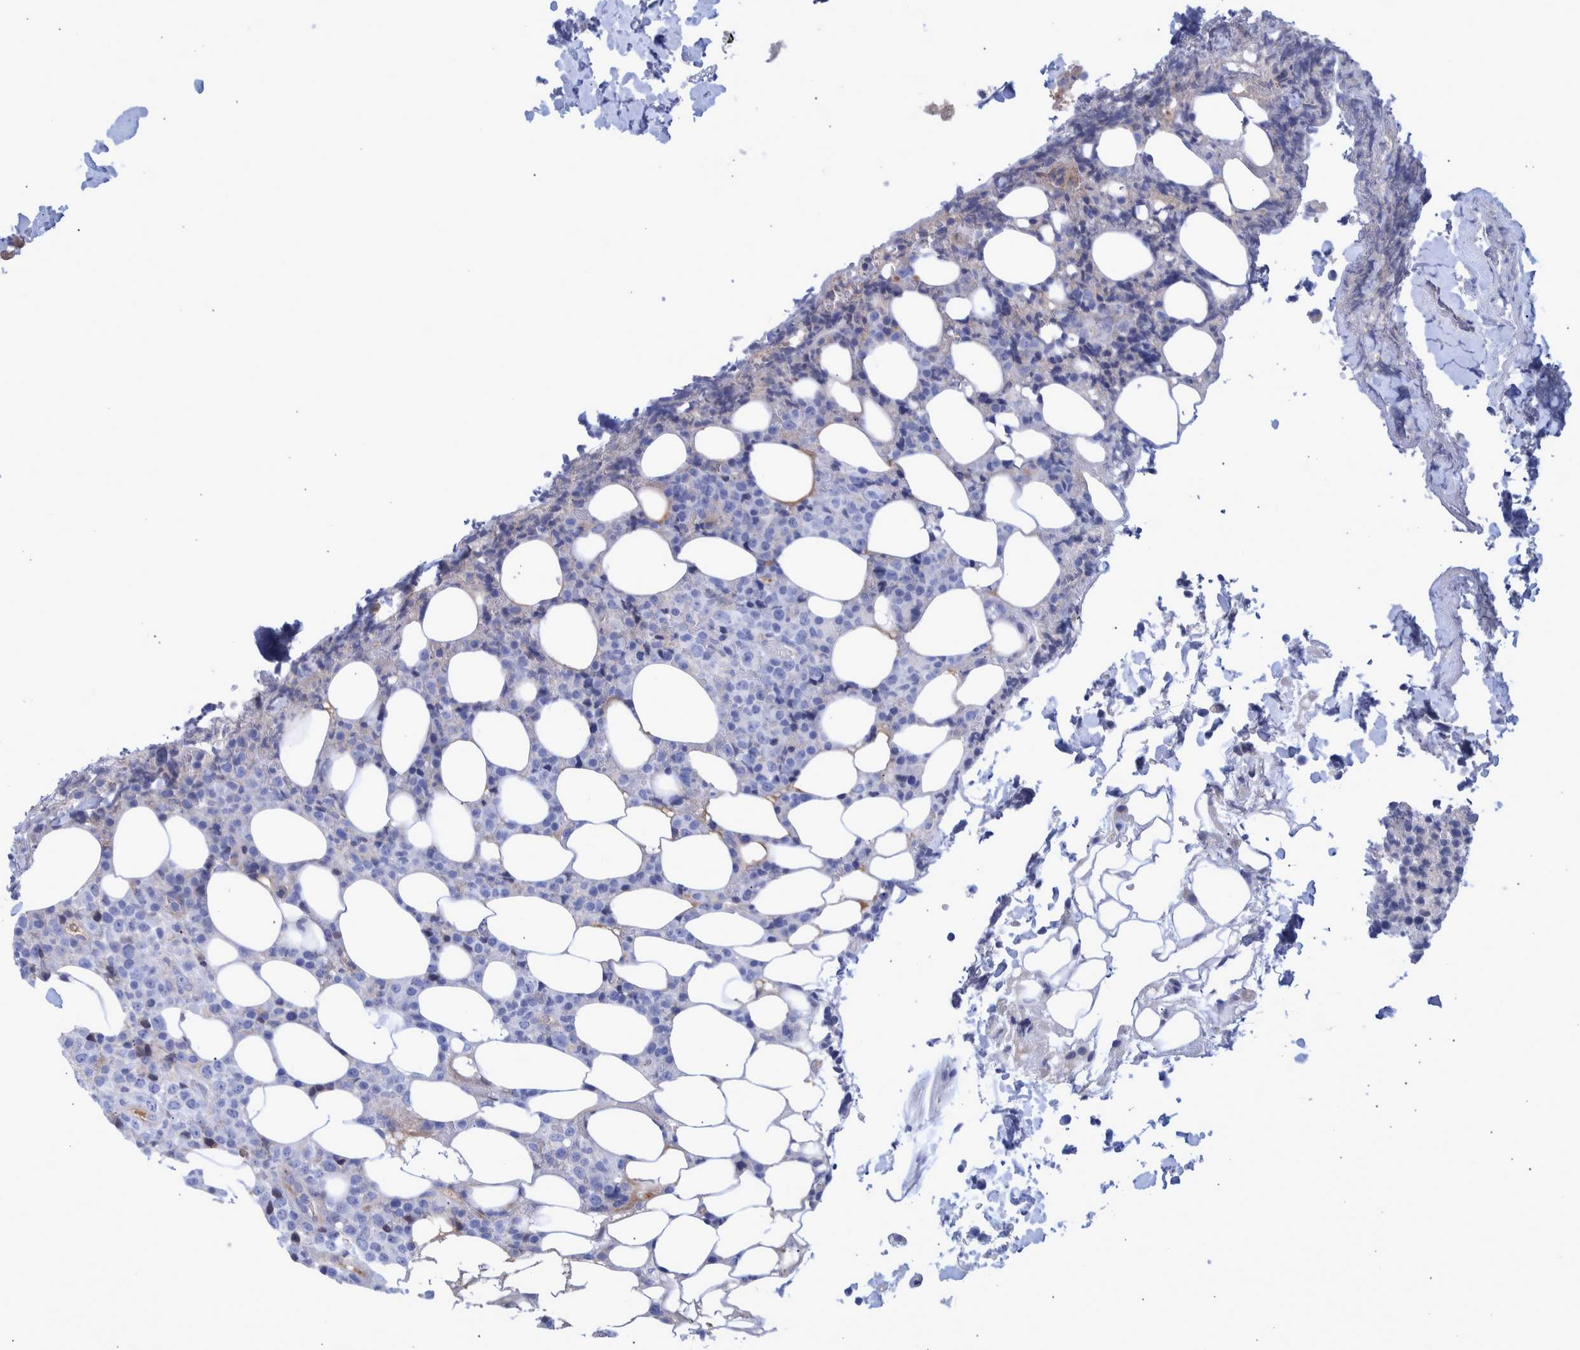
{"staining": {"intensity": "negative", "quantity": "none", "location": "none"}, "tissue": "lymphoma", "cell_type": "Tumor cells", "image_type": "cancer", "snomed": [{"axis": "morphology", "description": "Malignant lymphoma, non-Hodgkin's type, High grade"}, {"axis": "topography", "description": "Lymph node"}], "caption": "This photomicrograph is of lymphoma stained with IHC to label a protein in brown with the nuclei are counter-stained blue. There is no positivity in tumor cells. (Stains: DAB immunohistochemistry with hematoxylin counter stain, Microscopy: brightfield microscopy at high magnification).", "gene": "DLL4", "patient": {"sex": "male", "age": 13}}